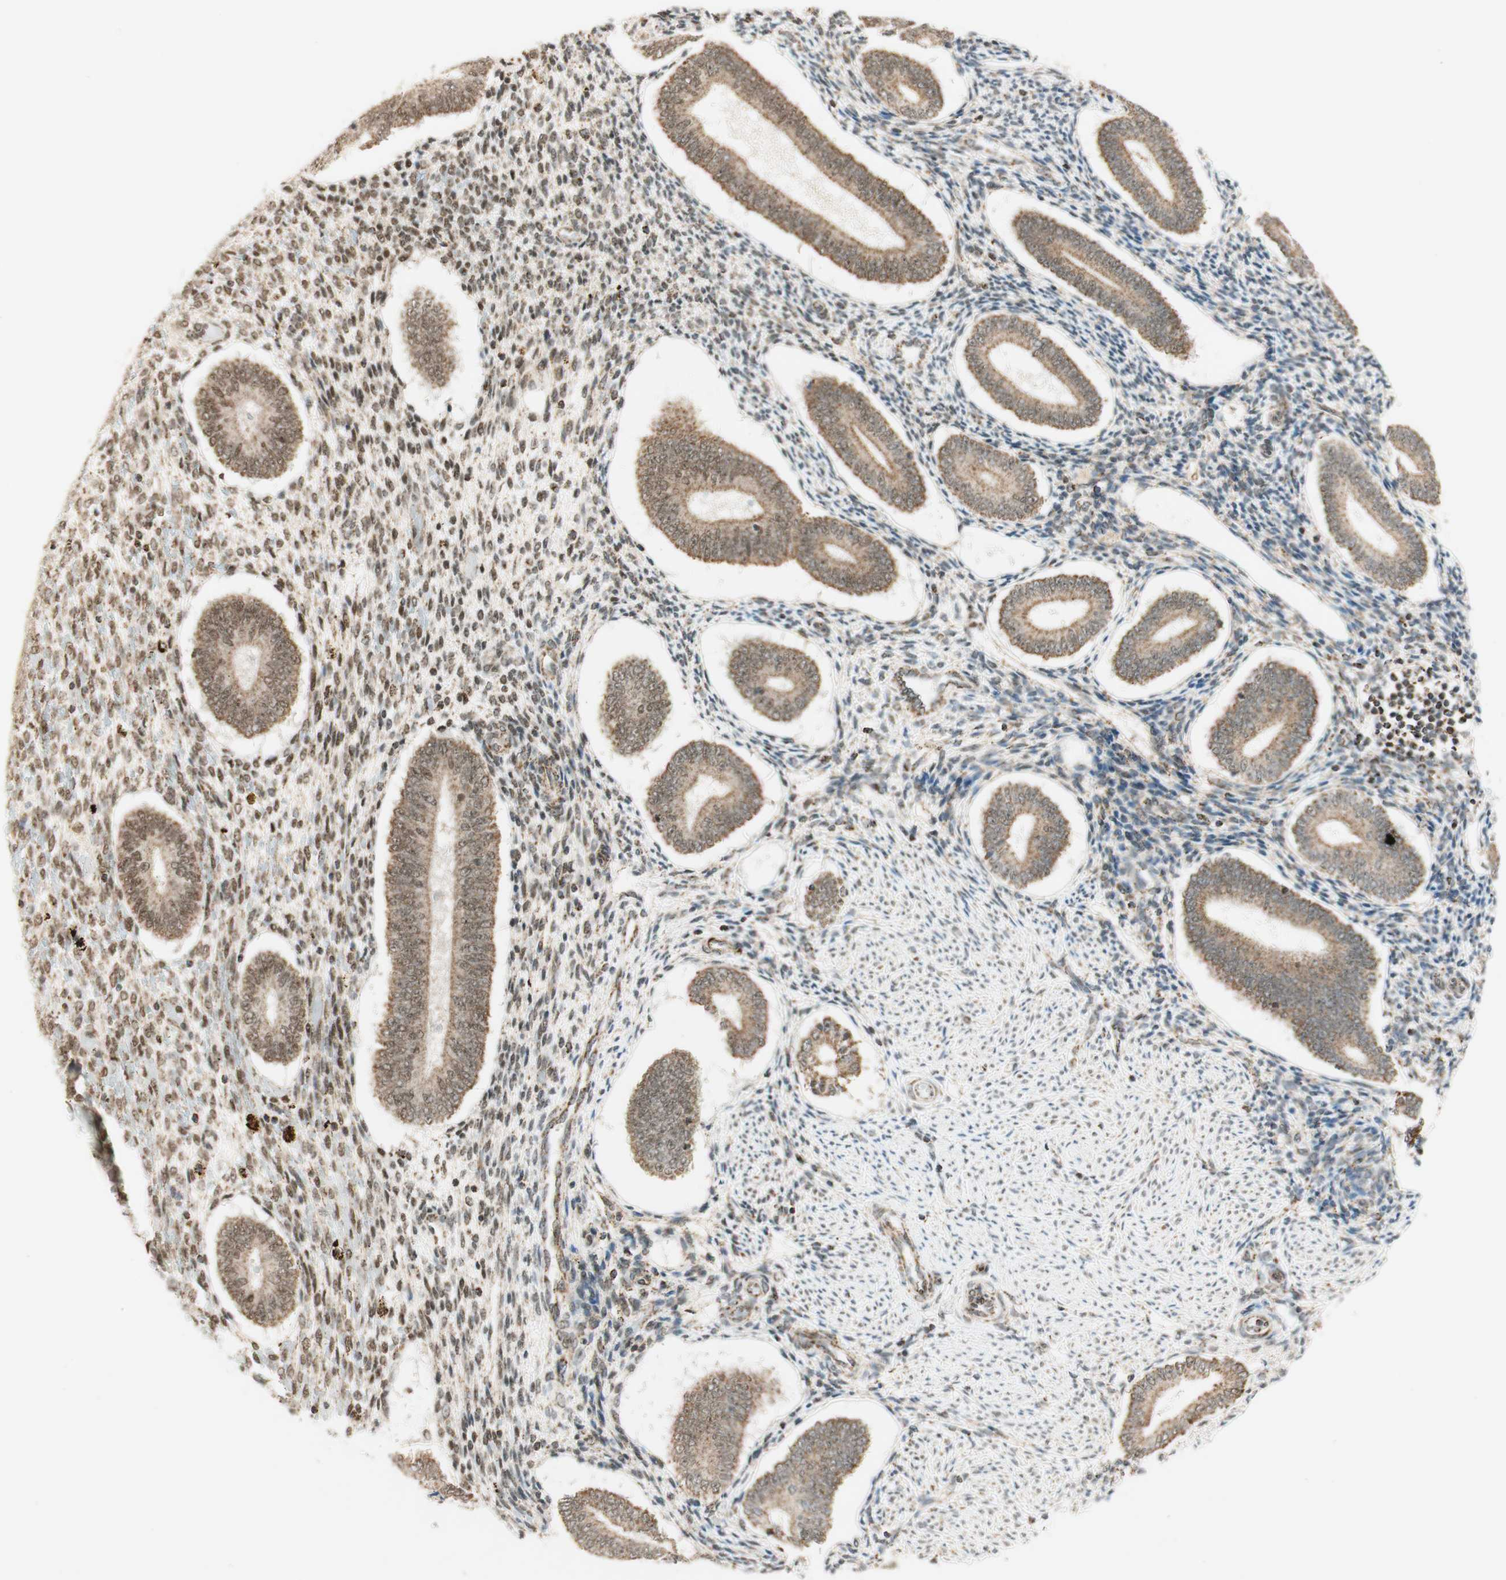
{"staining": {"intensity": "moderate", "quantity": ">75%", "location": "nuclear"}, "tissue": "endometrium", "cell_type": "Cells in endometrial stroma", "image_type": "normal", "snomed": [{"axis": "morphology", "description": "Normal tissue, NOS"}, {"axis": "topography", "description": "Endometrium"}], "caption": "Protein staining of benign endometrium demonstrates moderate nuclear positivity in about >75% of cells in endometrial stroma. Nuclei are stained in blue.", "gene": "ZNF782", "patient": {"sex": "female", "age": 42}}